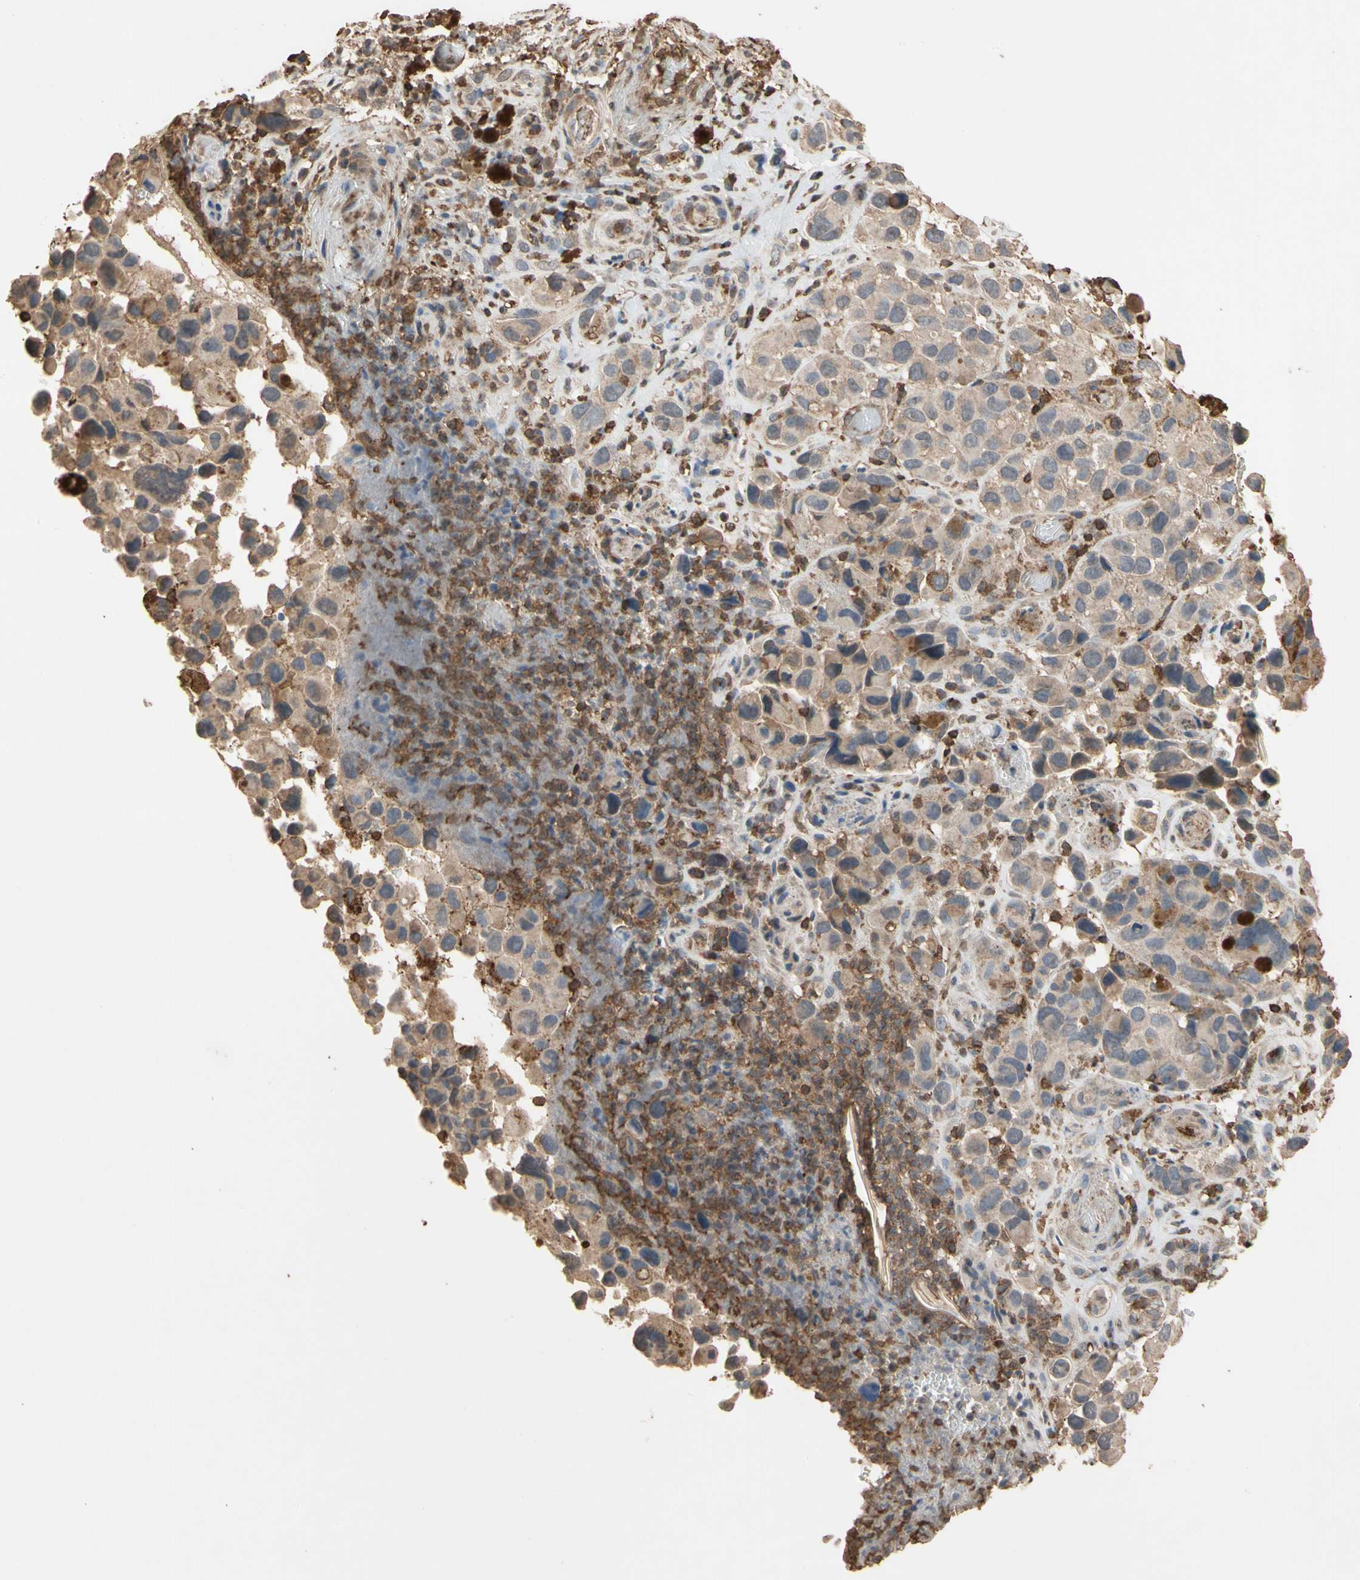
{"staining": {"intensity": "weak", "quantity": "25%-75%", "location": "cytoplasmic/membranous"}, "tissue": "melanoma", "cell_type": "Tumor cells", "image_type": "cancer", "snomed": [{"axis": "morphology", "description": "Malignant melanoma, NOS"}, {"axis": "topography", "description": "Skin"}], "caption": "Immunohistochemistry histopathology image of melanoma stained for a protein (brown), which displays low levels of weak cytoplasmic/membranous positivity in approximately 25%-75% of tumor cells.", "gene": "MAP3K10", "patient": {"sex": "female", "age": 73}}